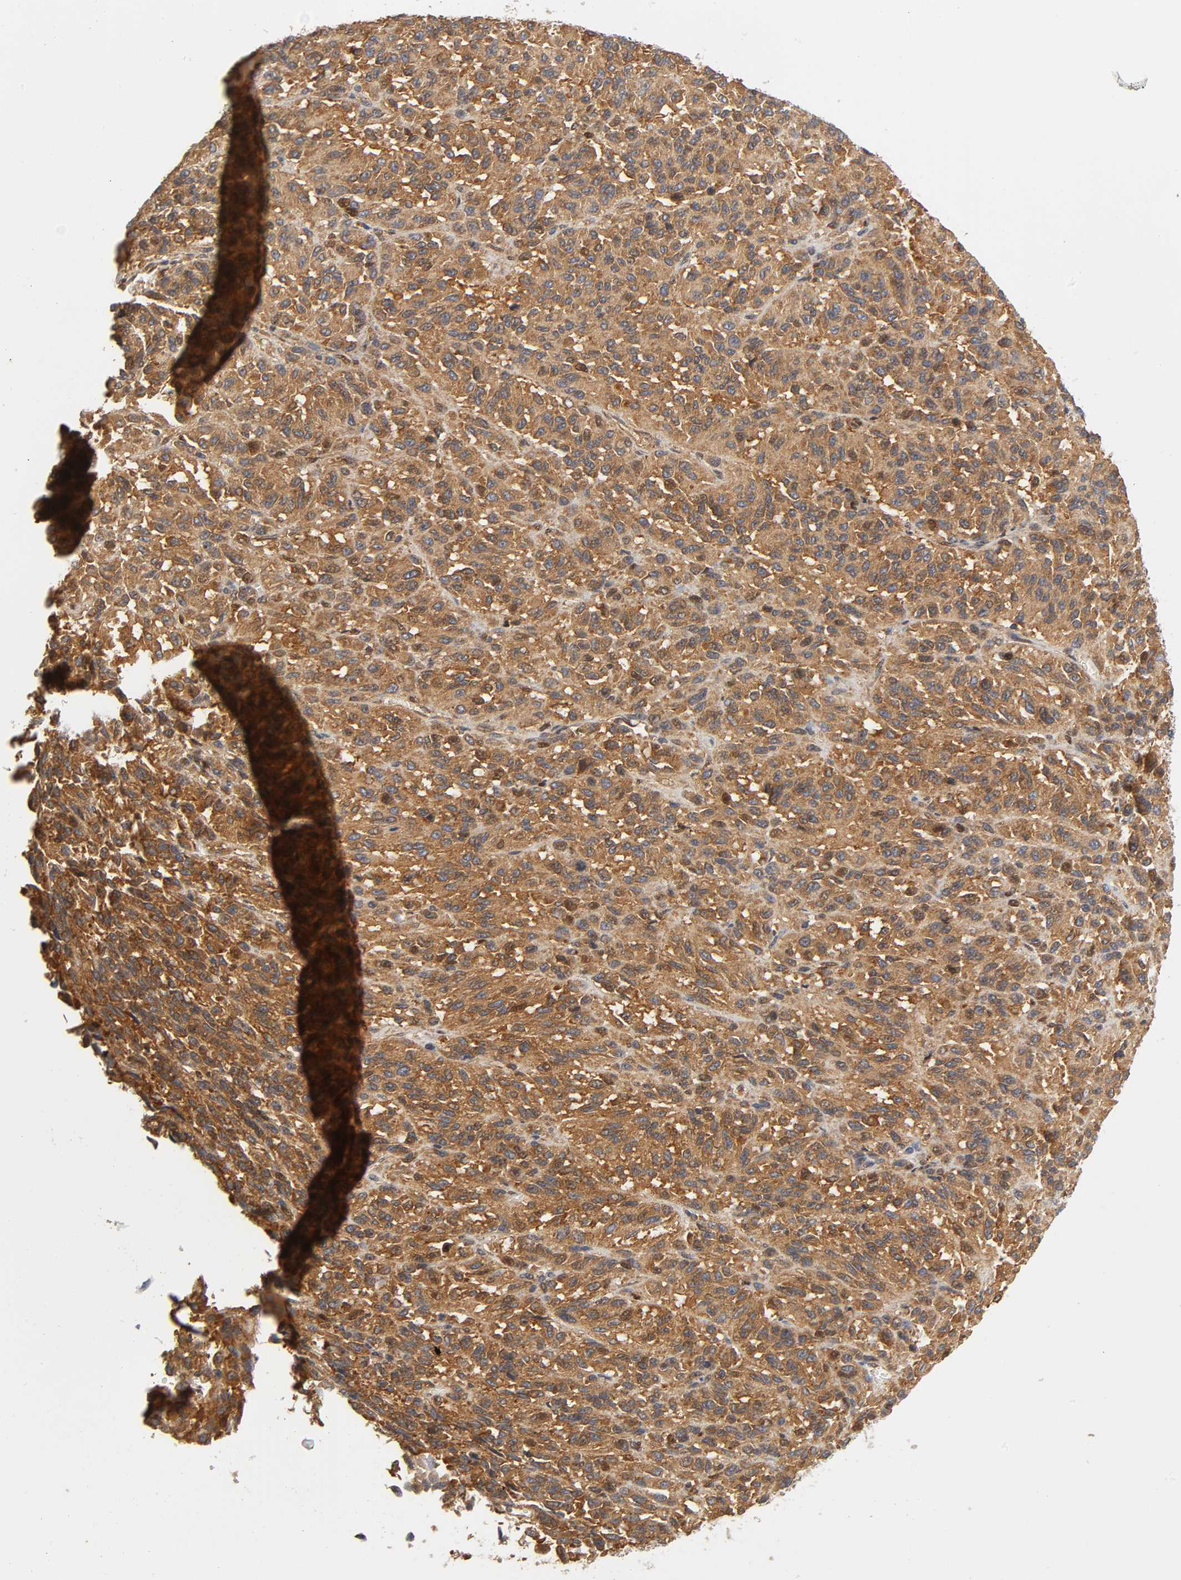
{"staining": {"intensity": "strong", "quantity": ">75%", "location": "cytoplasmic/membranous"}, "tissue": "melanoma", "cell_type": "Tumor cells", "image_type": "cancer", "snomed": [{"axis": "morphology", "description": "Malignant melanoma, Metastatic site"}, {"axis": "topography", "description": "Lung"}], "caption": "A brown stain highlights strong cytoplasmic/membranous positivity of a protein in human melanoma tumor cells. (DAB = brown stain, brightfield microscopy at high magnification).", "gene": "PAFAH1B1", "patient": {"sex": "male", "age": 64}}